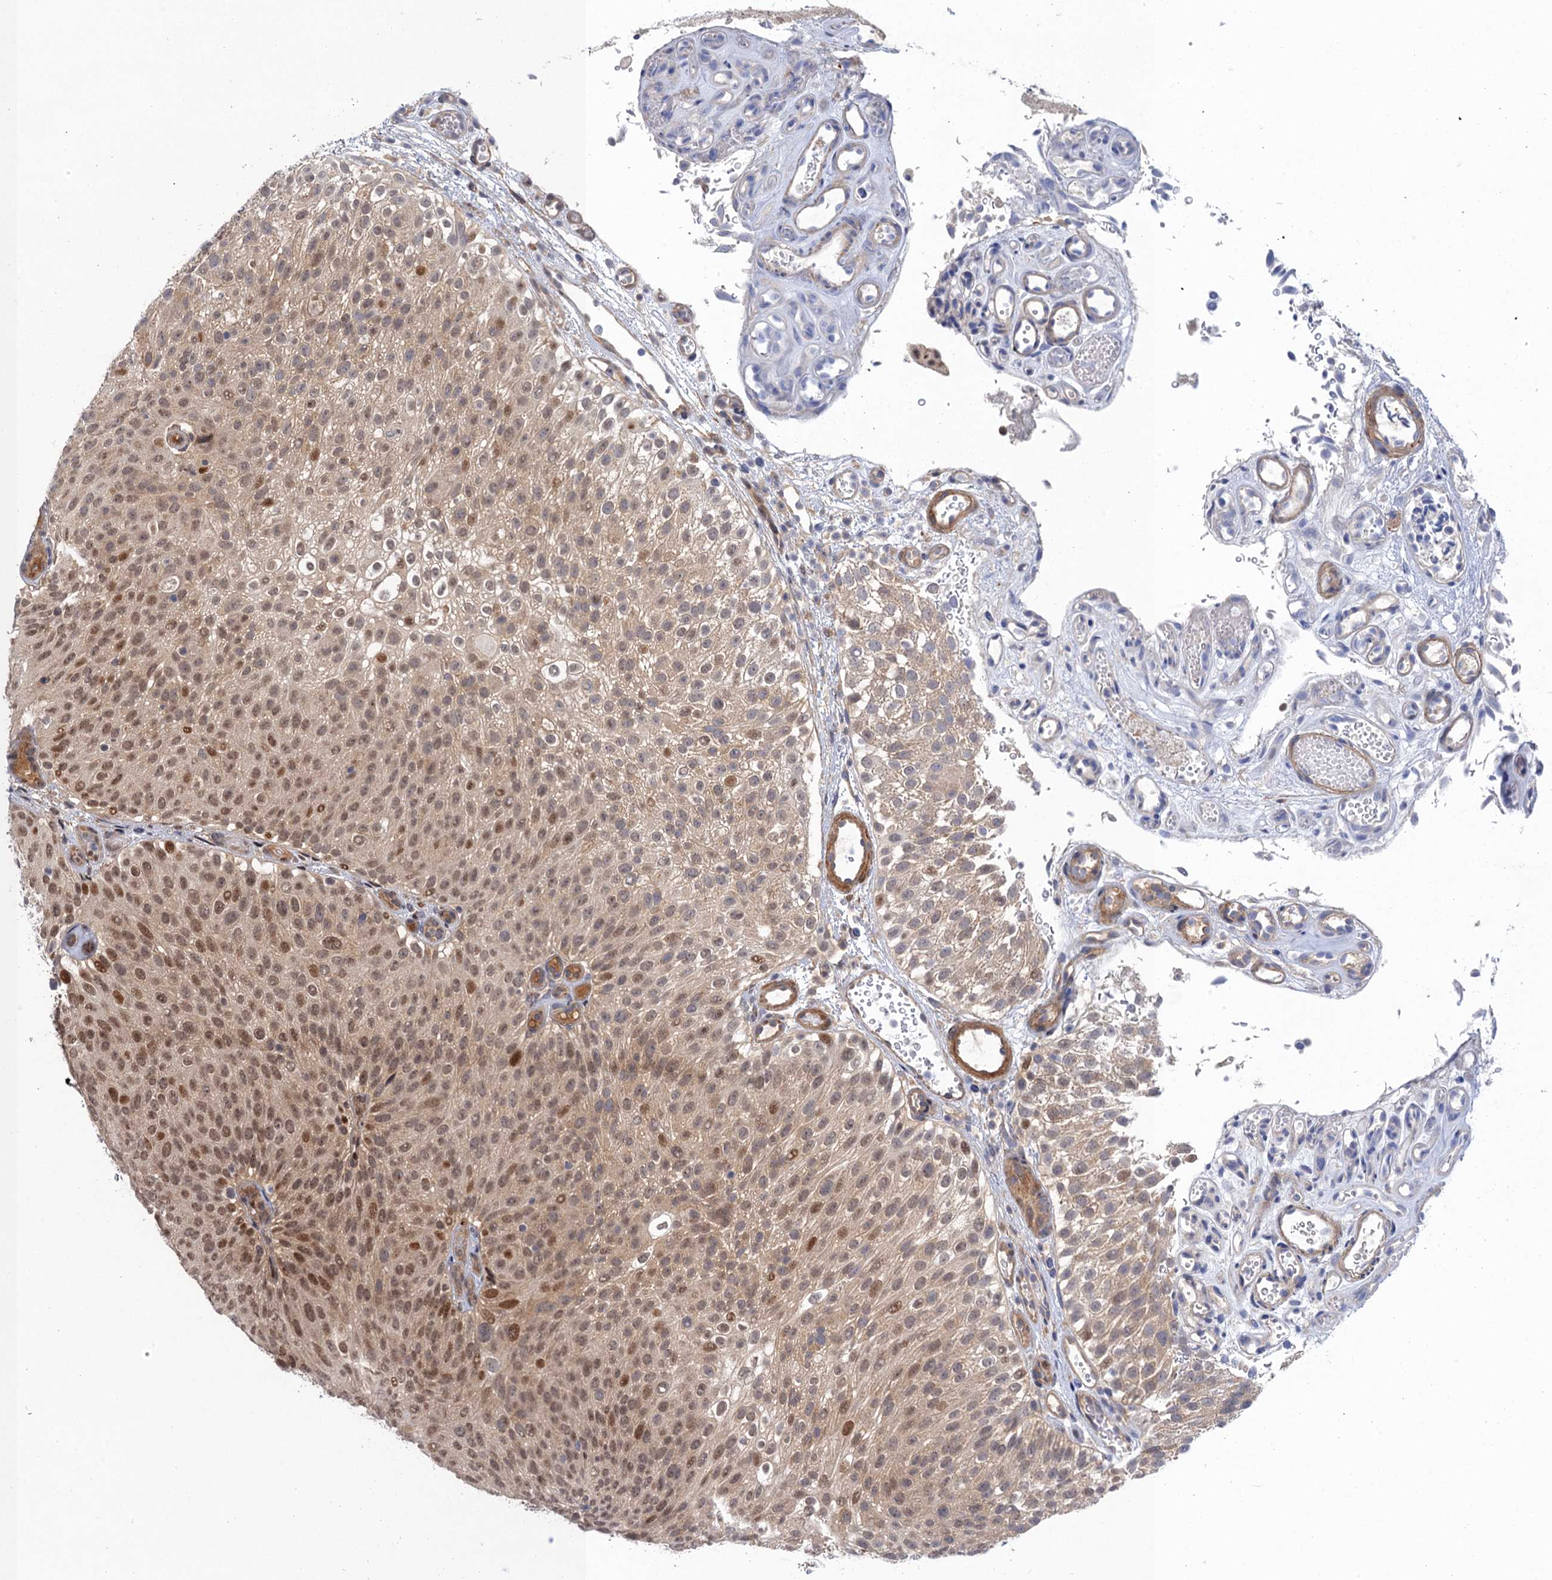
{"staining": {"intensity": "moderate", "quantity": ">75%", "location": "nuclear"}, "tissue": "urothelial cancer", "cell_type": "Tumor cells", "image_type": "cancer", "snomed": [{"axis": "morphology", "description": "Urothelial carcinoma, Low grade"}, {"axis": "topography", "description": "Urinary bladder"}], "caption": "IHC of human urothelial carcinoma (low-grade) exhibits medium levels of moderate nuclear positivity in about >75% of tumor cells.", "gene": "NEK8", "patient": {"sex": "male", "age": 78}}